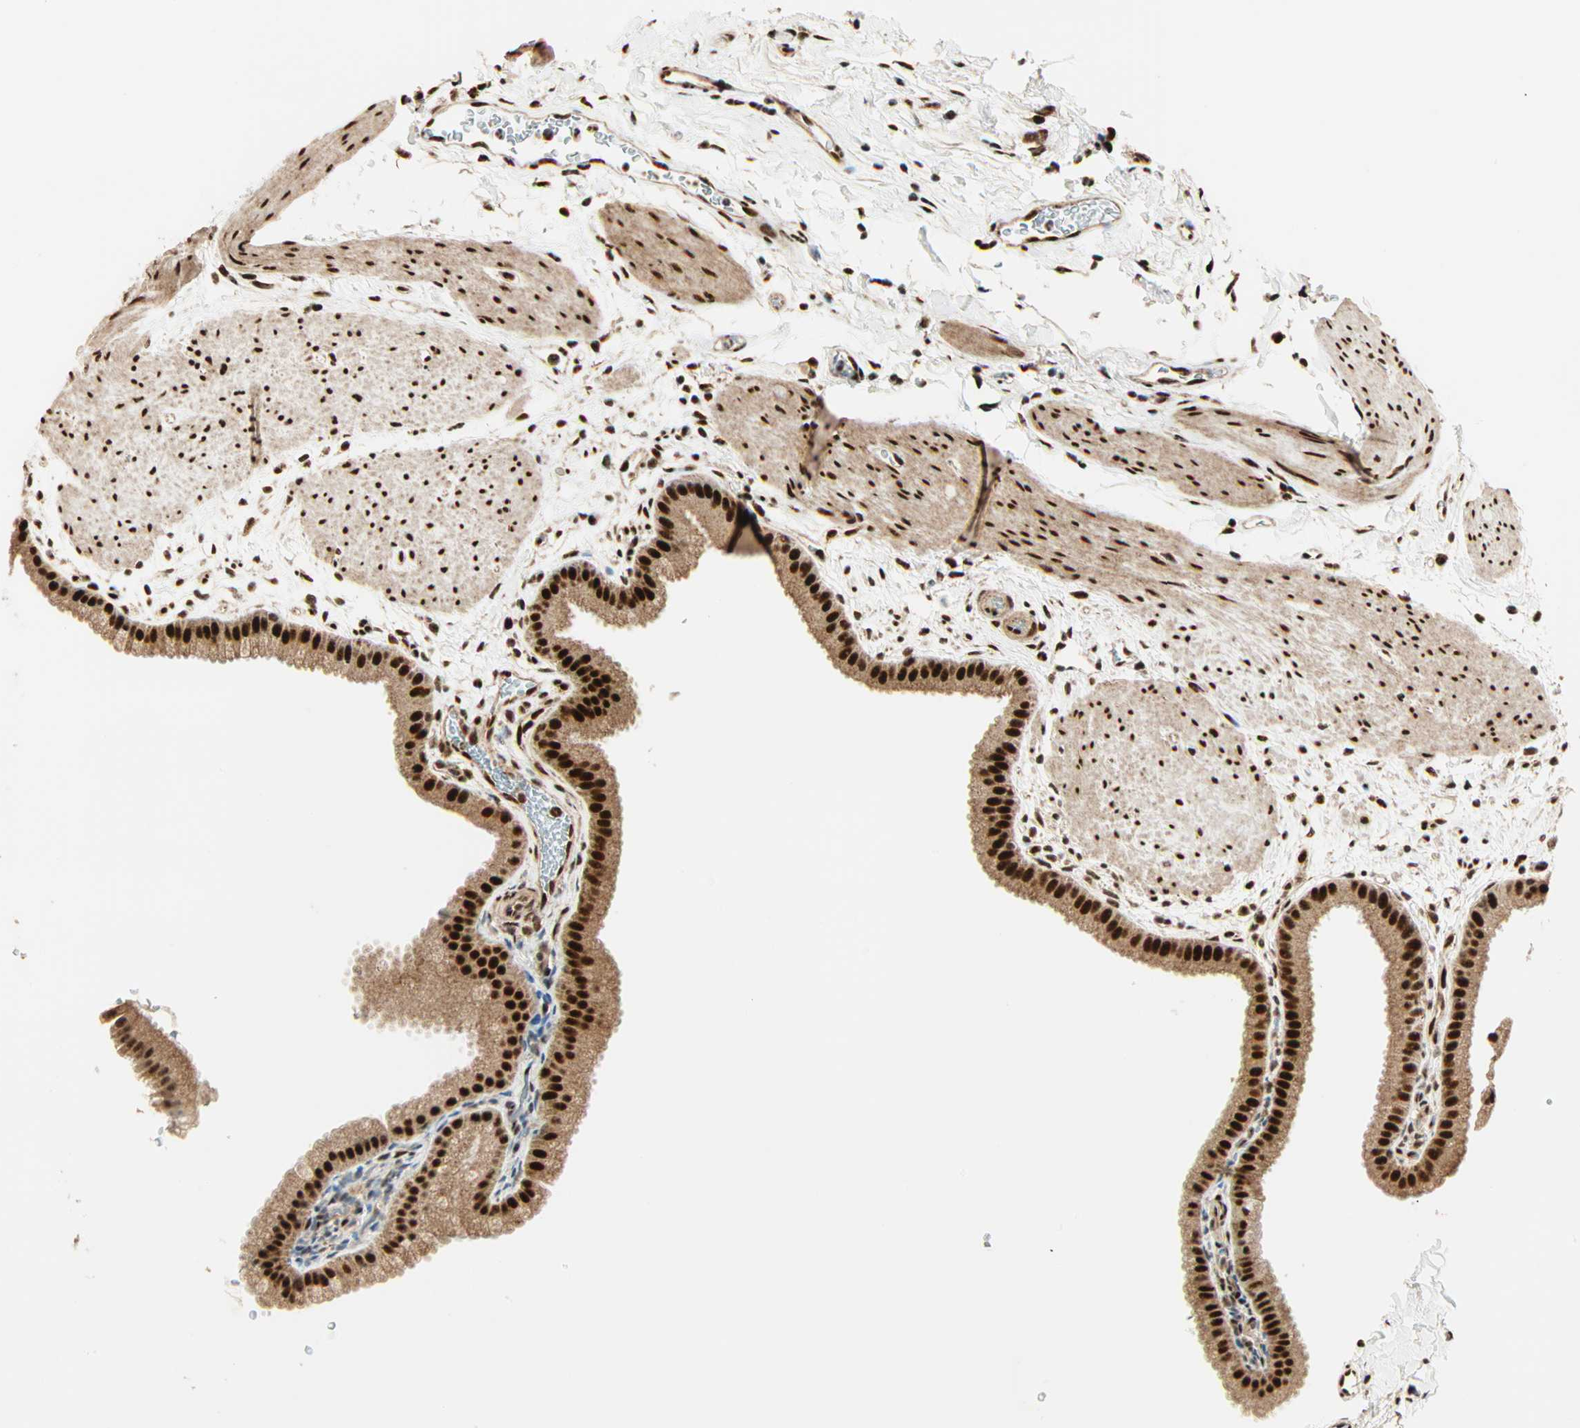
{"staining": {"intensity": "strong", "quantity": ">75%", "location": "cytoplasmic/membranous,nuclear"}, "tissue": "gallbladder", "cell_type": "Glandular cells", "image_type": "normal", "snomed": [{"axis": "morphology", "description": "Normal tissue, NOS"}, {"axis": "topography", "description": "Gallbladder"}], "caption": "Immunohistochemical staining of normal human gallbladder demonstrates >75% levels of strong cytoplasmic/membranous,nuclear protein positivity in about >75% of glandular cells. The protein is shown in brown color, while the nuclei are stained blue.", "gene": "PNPLA6", "patient": {"sex": "female", "age": 64}}